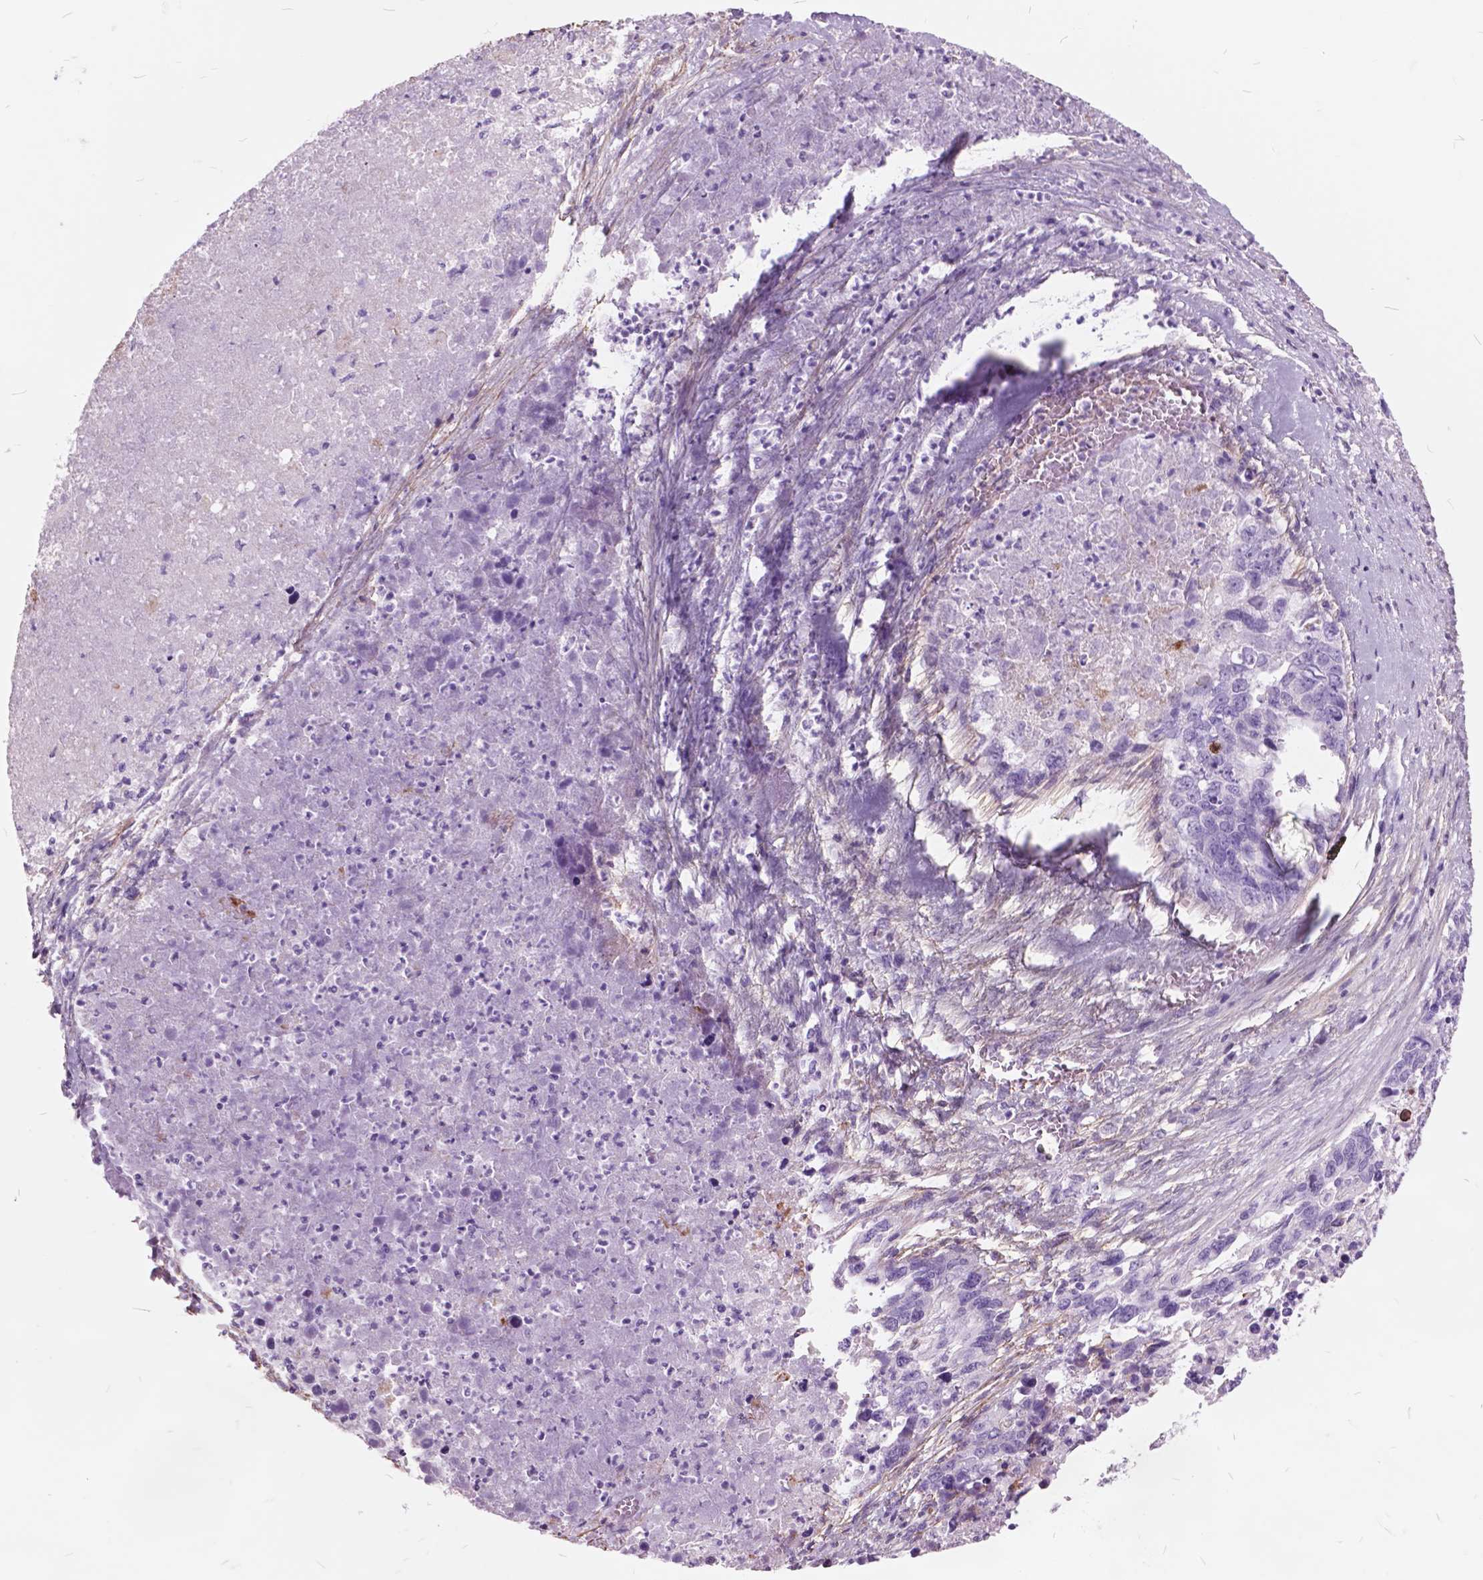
{"staining": {"intensity": "negative", "quantity": "none", "location": "none"}, "tissue": "ovarian cancer", "cell_type": "Tumor cells", "image_type": "cancer", "snomed": [{"axis": "morphology", "description": "Cystadenocarcinoma, serous, NOS"}, {"axis": "topography", "description": "Ovary"}], "caption": "IHC photomicrograph of neoplastic tissue: human ovarian serous cystadenocarcinoma stained with DAB demonstrates no significant protein positivity in tumor cells.", "gene": "GDF9", "patient": {"sex": "female", "age": 69}}